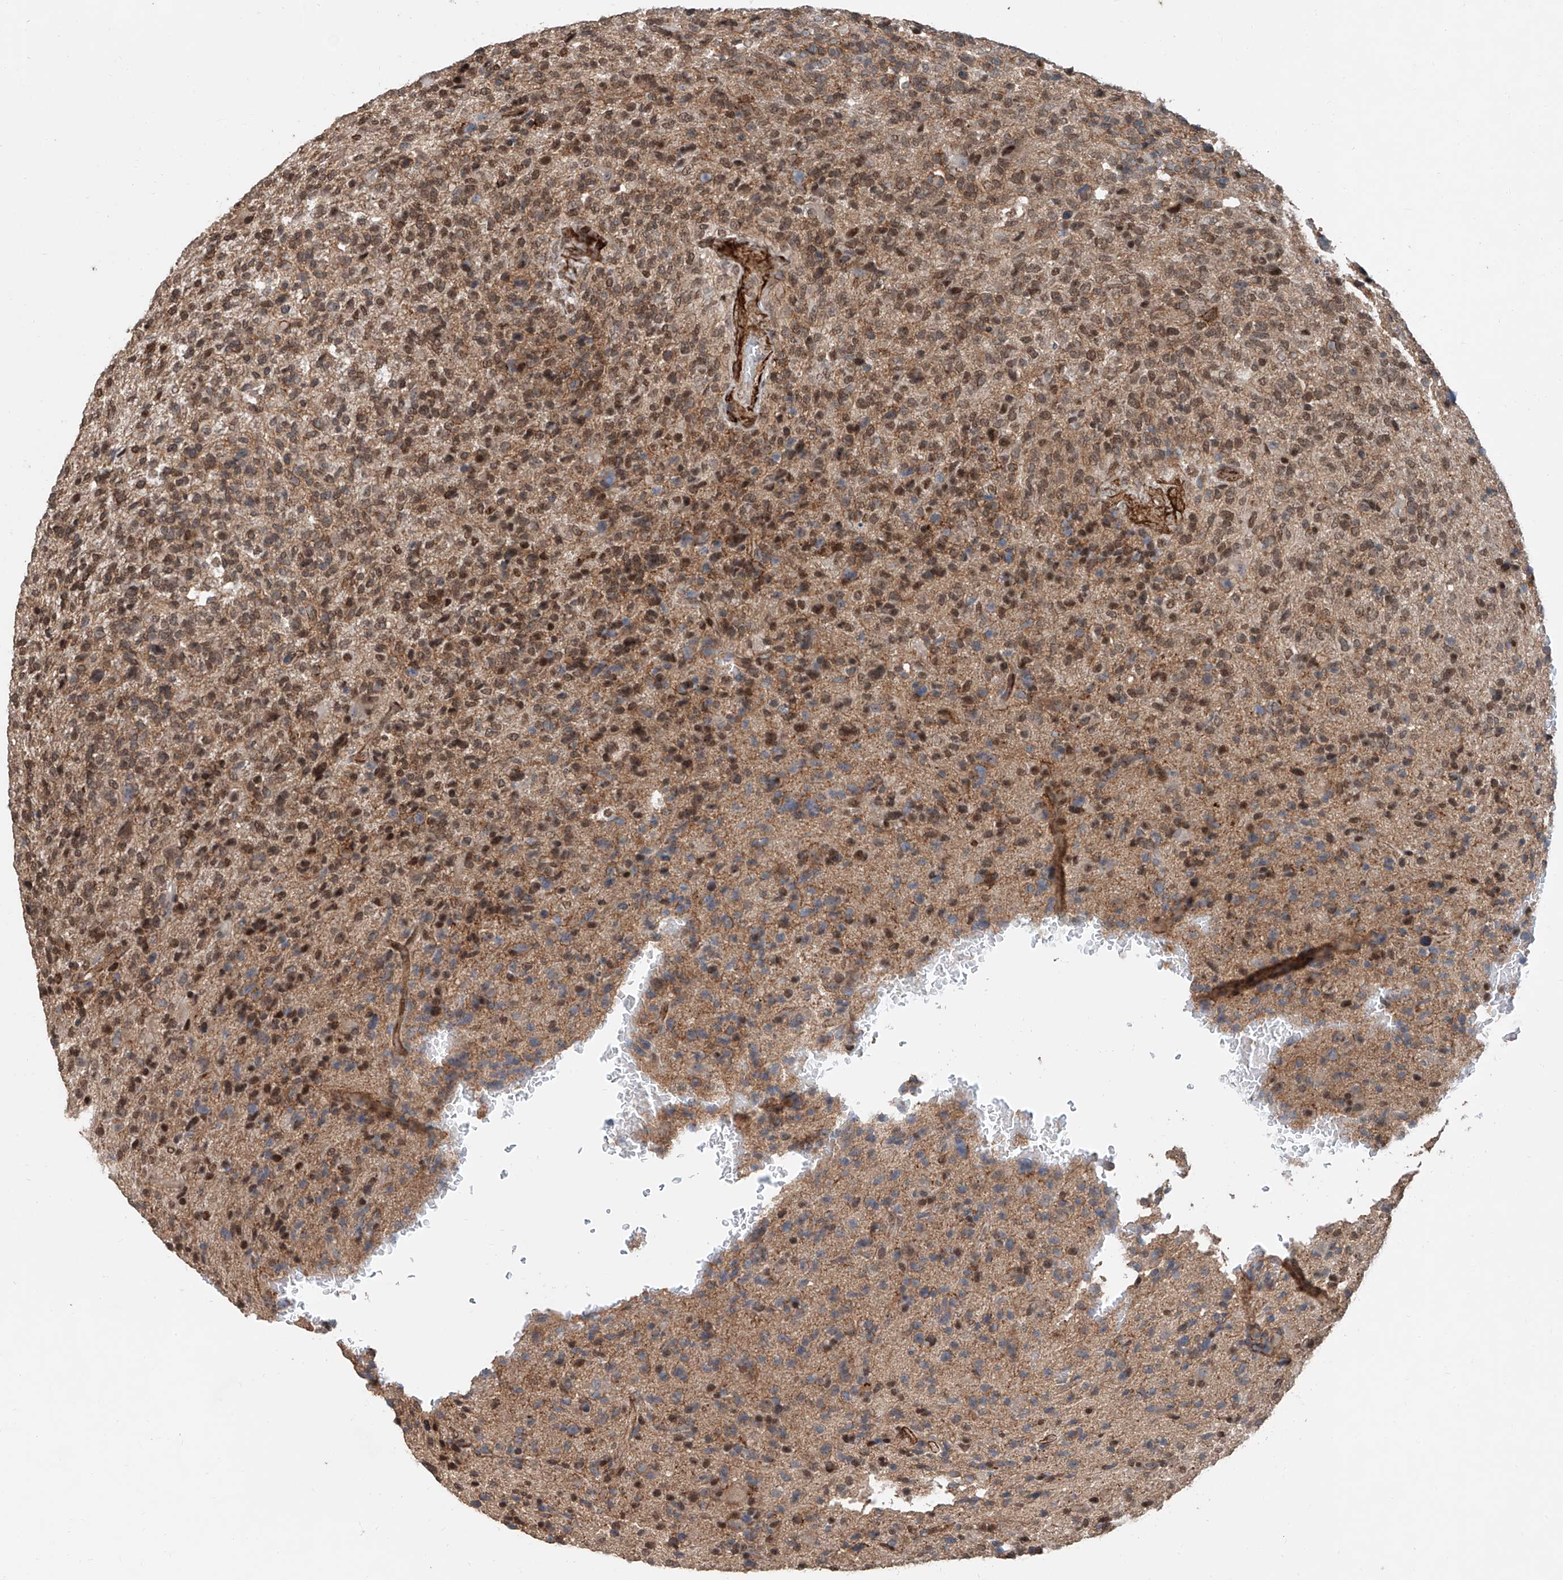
{"staining": {"intensity": "moderate", "quantity": ">75%", "location": "cytoplasmic/membranous,nuclear"}, "tissue": "glioma", "cell_type": "Tumor cells", "image_type": "cancer", "snomed": [{"axis": "morphology", "description": "Glioma, malignant, High grade"}, {"axis": "topography", "description": "Brain"}], "caption": "Immunohistochemistry (IHC) histopathology image of glioma stained for a protein (brown), which exhibits medium levels of moderate cytoplasmic/membranous and nuclear expression in about >75% of tumor cells.", "gene": "SDE2", "patient": {"sex": "male", "age": 72}}